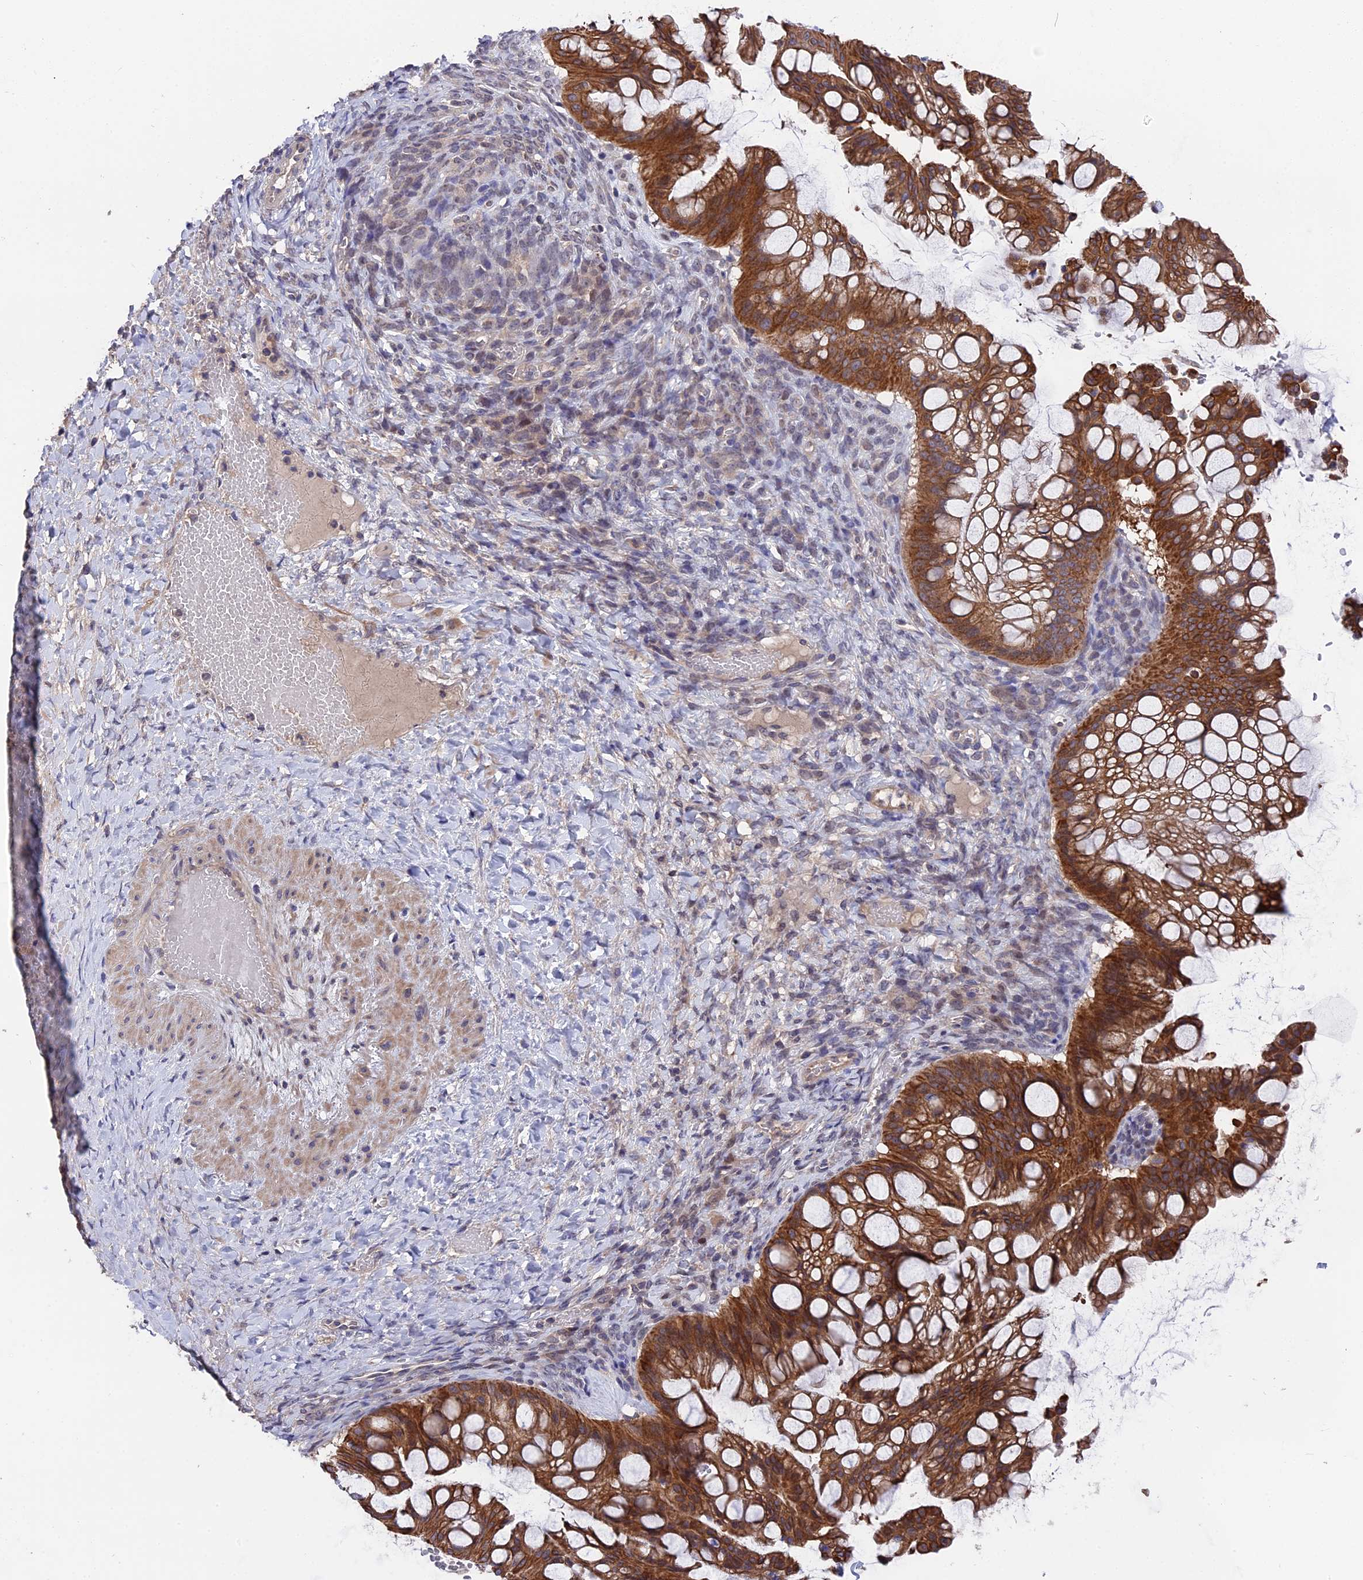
{"staining": {"intensity": "strong", "quantity": ">75%", "location": "cytoplasmic/membranous"}, "tissue": "ovarian cancer", "cell_type": "Tumor cells", "image_type": "cancer", "snomed": [{"axis": "morphology", "description": "Cystadenocarcinoma, mucinous, NOS"}, {"axis": "topography", "description": "Ovary"}], "caption": "Brown immunohistochemical staining in ovarian cancer (mucinous cystadenocarcinoma) exhibits strong cytoplasmic/membranous positivity in about >75% of tumor cells.", "gene": "ZCCHC2", "patient": {"sex": "female", "age": 73}}